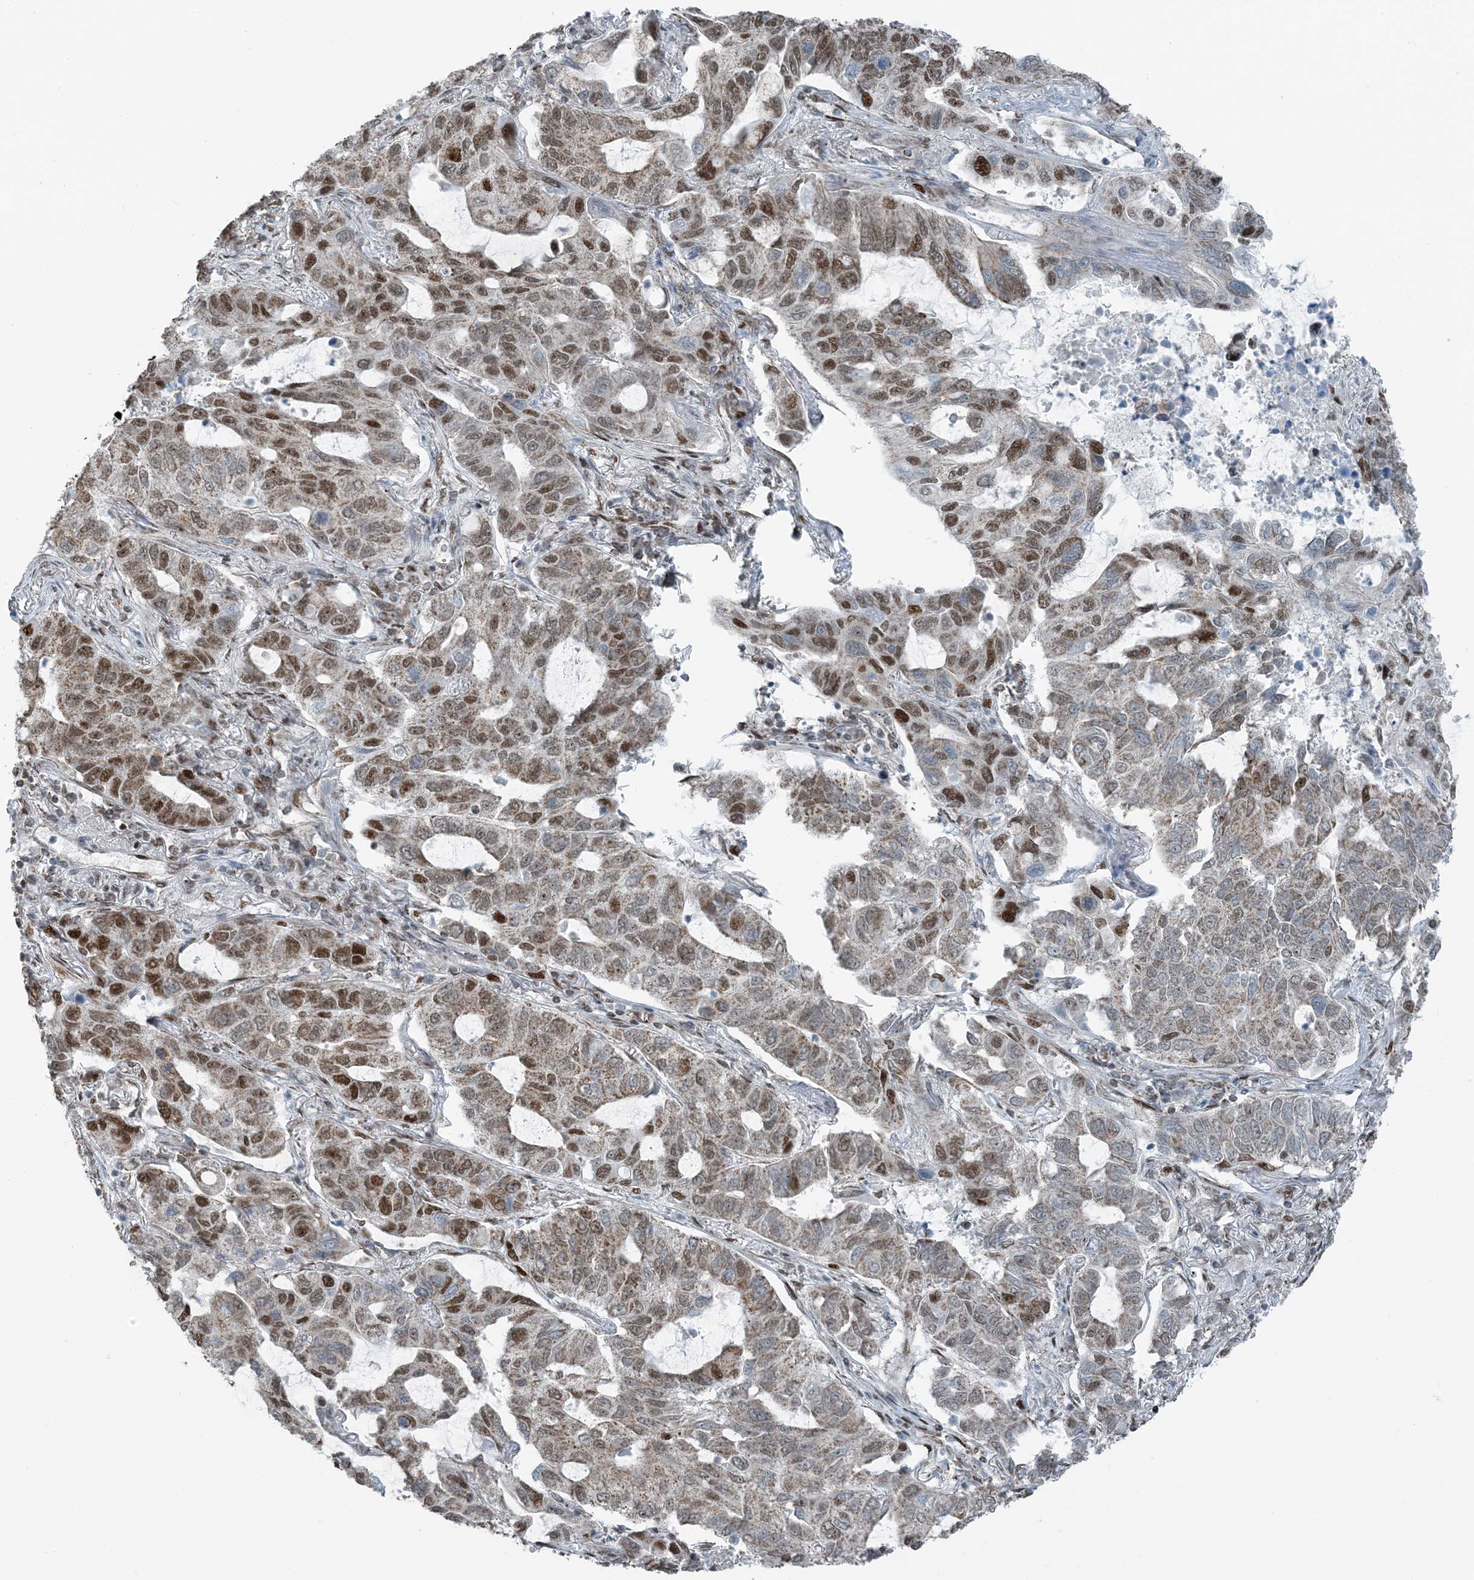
{"staining": {"intensity": "moderate", "quantity": ">75%", "location": "cytoplasmic/membranous,nuclear"}, "tissue": "lung cancer", "cell_type": "Tumor cells", "image_type": "cancer", "snomed": [{"axis": "morphology", "description": "Adenocarcinoma, NOS"}, {"axis": "topography", "description": "Lung"}], "caption": "A medium amount of moderate cytoplasmic/membranous and nuclear expression is seen in approximately >75% of tumor cells in lung cancer tissue.", "gene": "PILRB", "patient": {"sex": "male", "age": 64}}